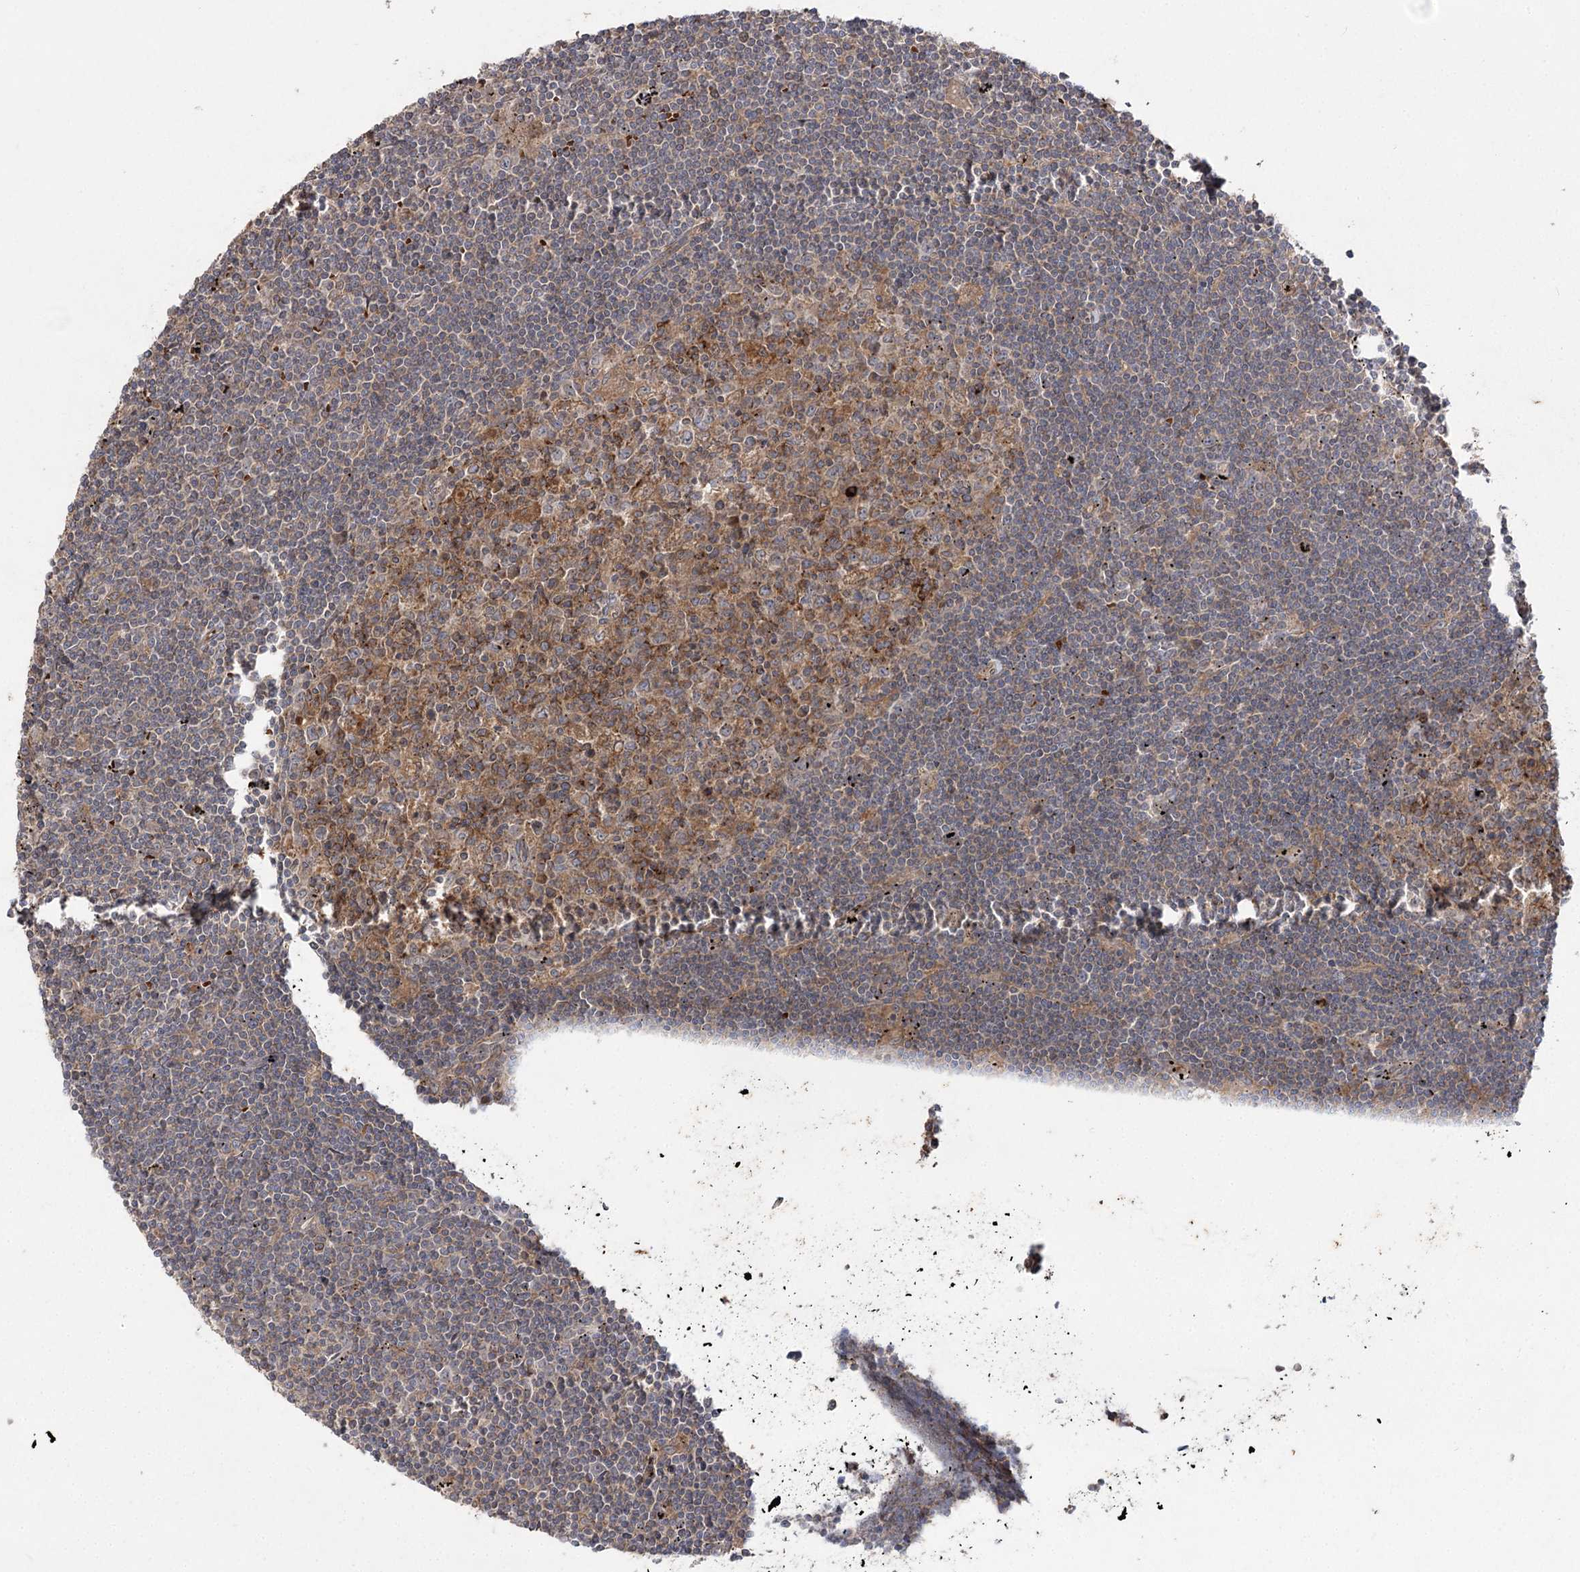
{"staining": {"intensity": "moderate", "quantity": "25%-75%", "location": "cytoplasmic/membranous"}, "tissue": "lymphoma", "cell_type": "Tumor cells", "image_type": "cancer", "snomed": [{"axis": "morphology", "description": "Malignant lymphoma, non-Hodgkin's type, Low grade"}, {"axis": "topography", "description": "Spleen"}], "caption": "Moderate cytoplasmic/membranous positivity is present in about 25%-75% of tumor cells in lymphoma.", "gene": "KIAA0825", "patient": {"sex": "male", "age": 76}}